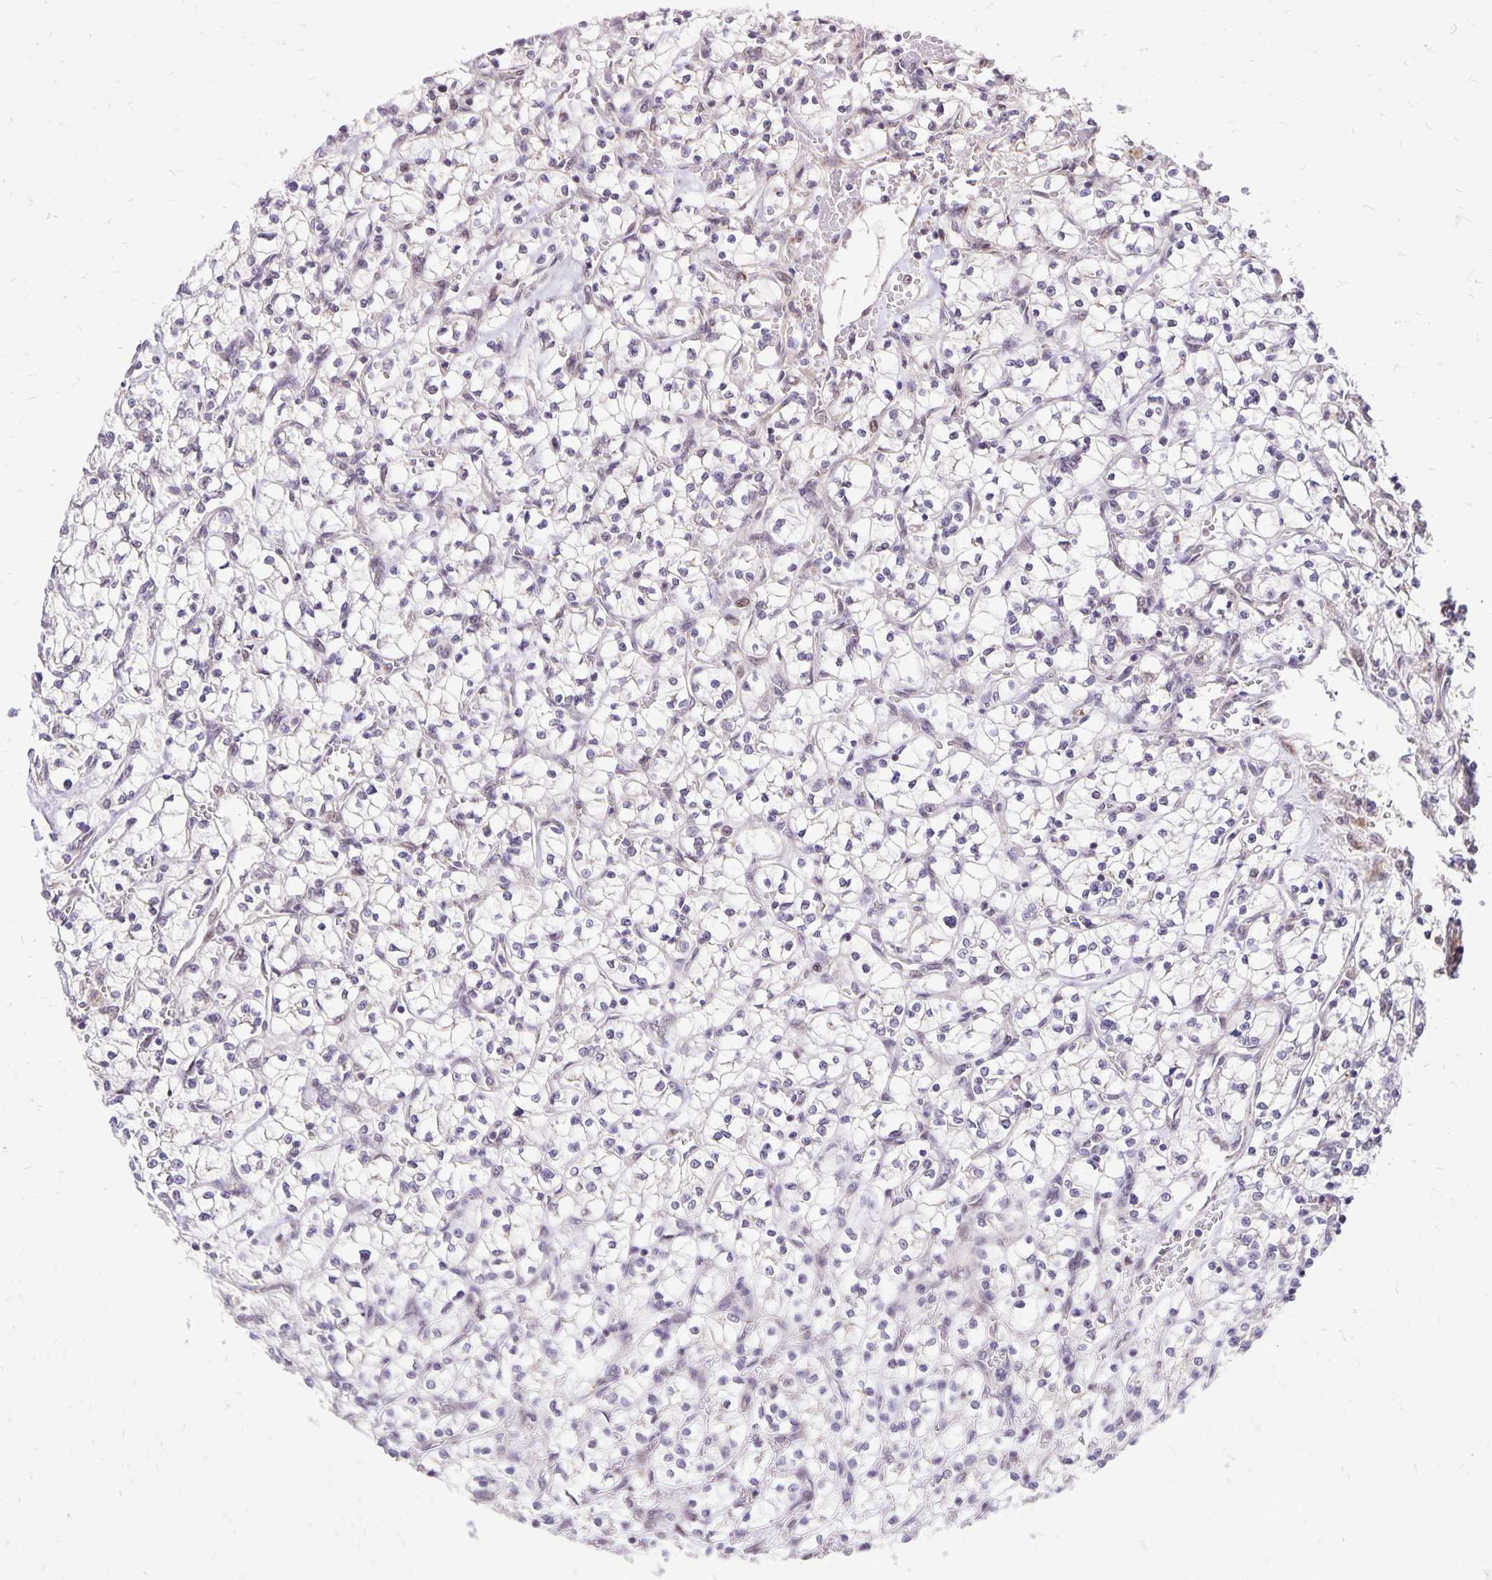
{"staining": {"intensity": "negative", "quantity": "none", "location": "none"}, "tissue": "renal cancer", "cell_type": "Tumor cells", "image_type": "cancer", "snomed": [{"axis": "morphology", "description": "Adenocarcinoma, NOS"}, {"axis": "topography", "description": "Kidney"}], "caption": "DAB (3,3'-diaminobenzidine) immunohistochemical staining of renal cancer (adenocarcinoma) displays no significant staining in tumor cells.", "gene": "GOLGA5", "patient": {"sex": "female", "age": 64}}